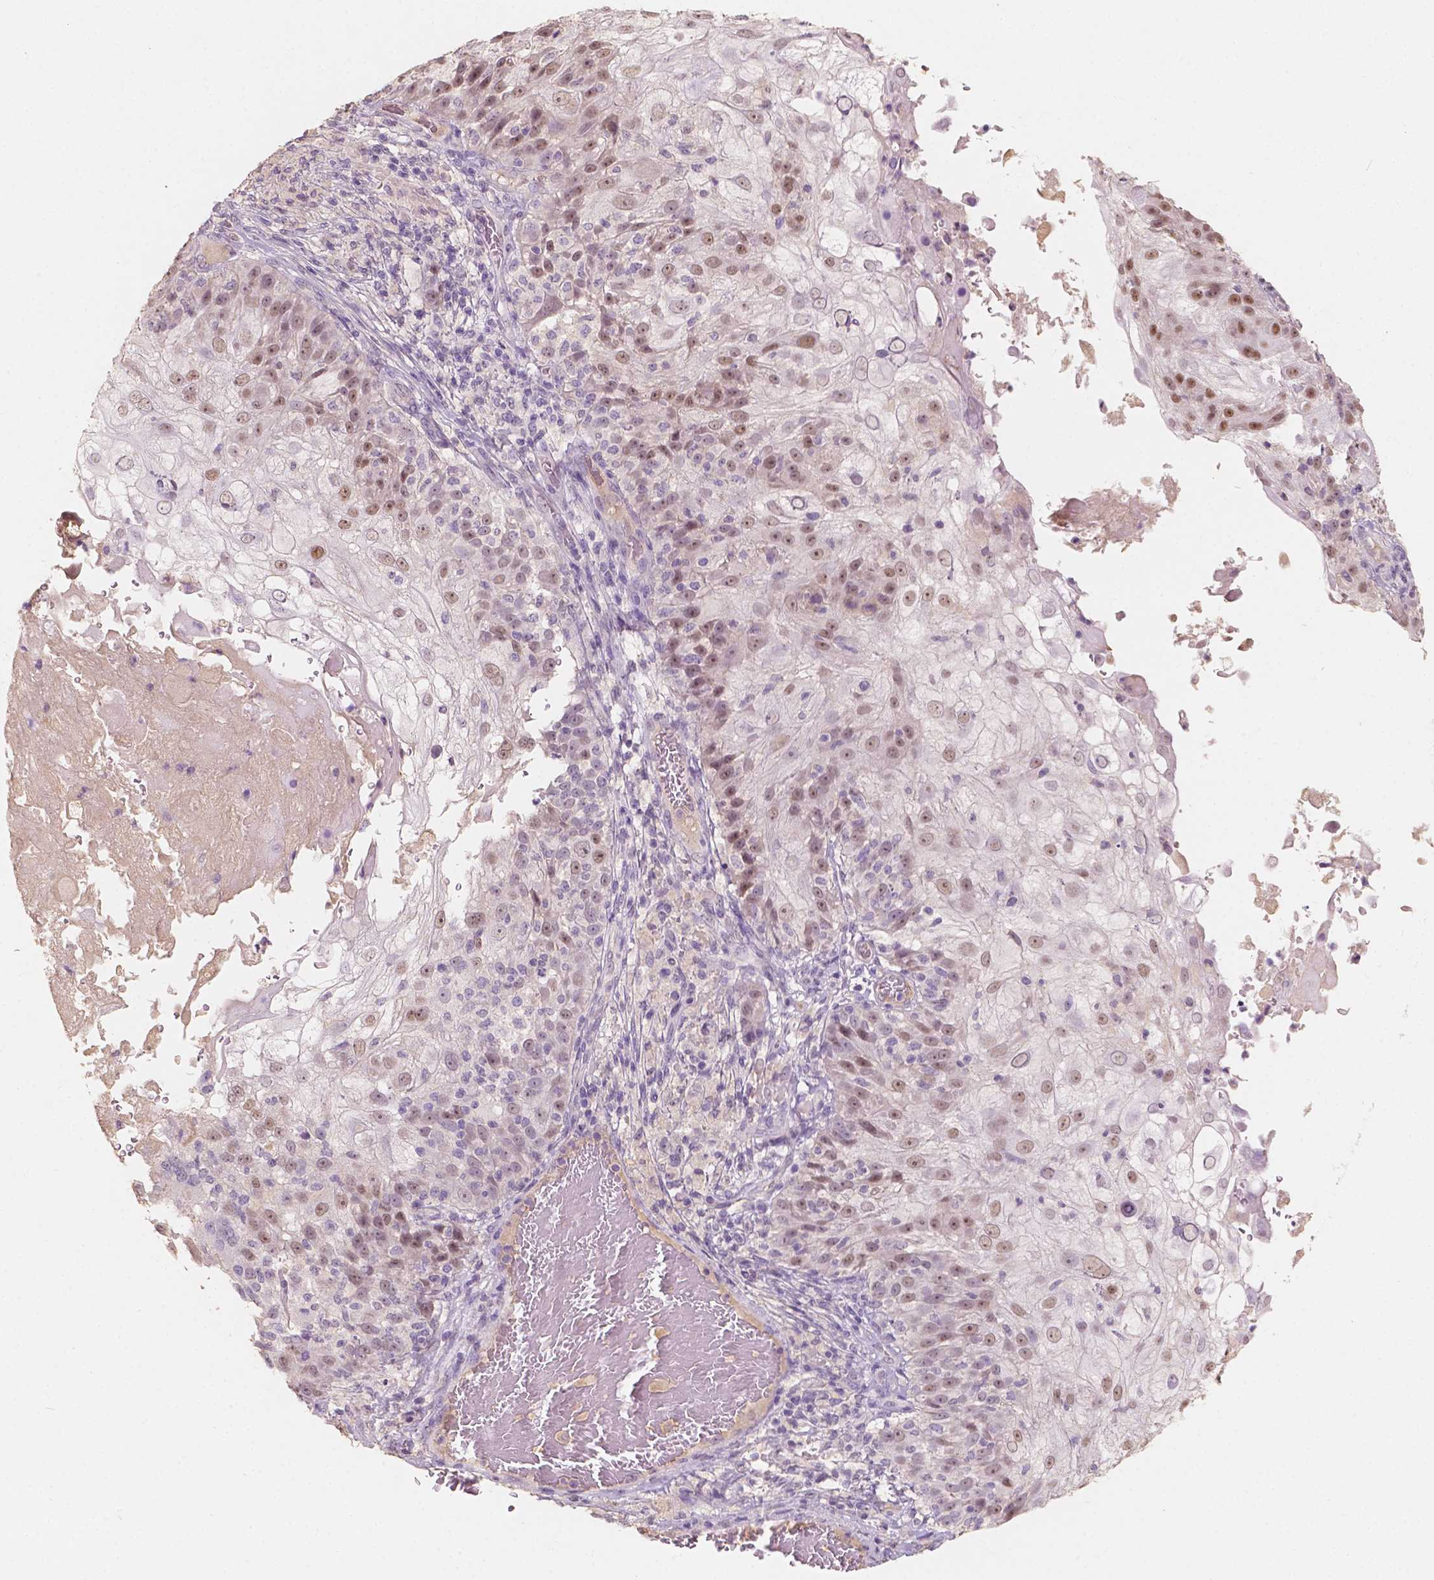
{"staining": {"intensity": "moderate", "quantity": "25%-75%", "location": "nuclear"}, "tissue": "skin cancer", "cell_type": "Tumor cells", "image_type": "cancer", "snomed": [{"axis": "morphology", "description": "Normal tissue, NOS"}, {"axis": "morphology", "description": "Squamous cell carcinoma, NOS"}, {"axis": "topography", "description": "Skin"}], "caption": "Moderate nuclear positivity is appreciated in approximately 25%-75% of tumor cells in skin cancer.", "gene": "SOX15", "patient": {"sex": "female", "age": 83}}